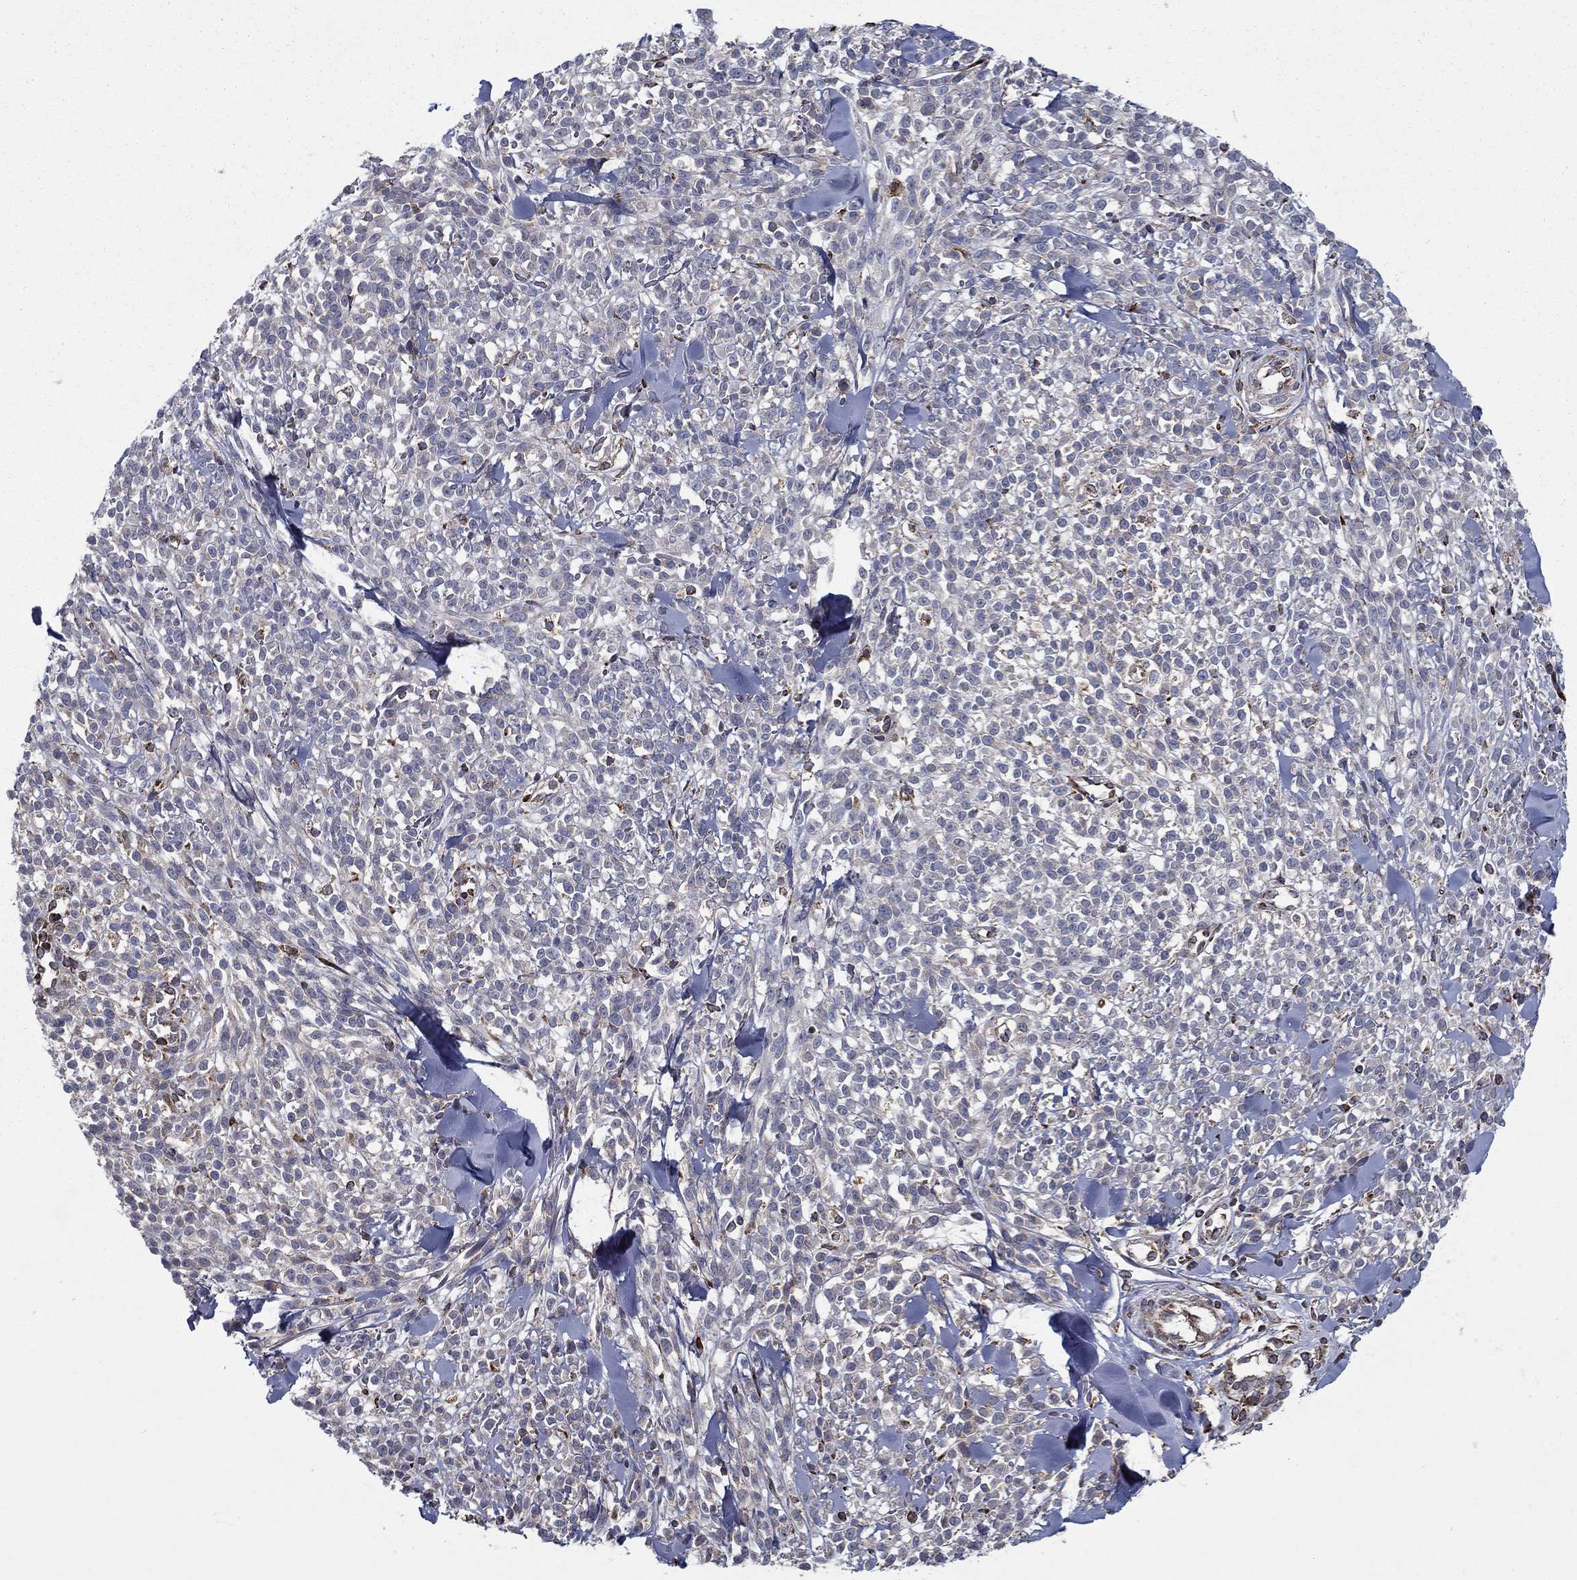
{"staining": {"intensity": "negative", "quantity": "none", "location": "none"}, "tissue": "melanoma", "cell_type": "Tumor cells", "image_type": "cancer", "snomed": [{"axis": "morphology", "description": "Malignant melanoma, NOS"}, {"axis": "topography", "description": "Skin"}, {"axis": "topography", "description": "Skin of trunk"}], "caption": "Image shows no protein expression in tumor cells of melanoma tissue. (Immunohistochemistry, brightfield microscopy, high magnification).", "gene": "MT-CYB", "patient": {"sex": "male", "age": 74}}